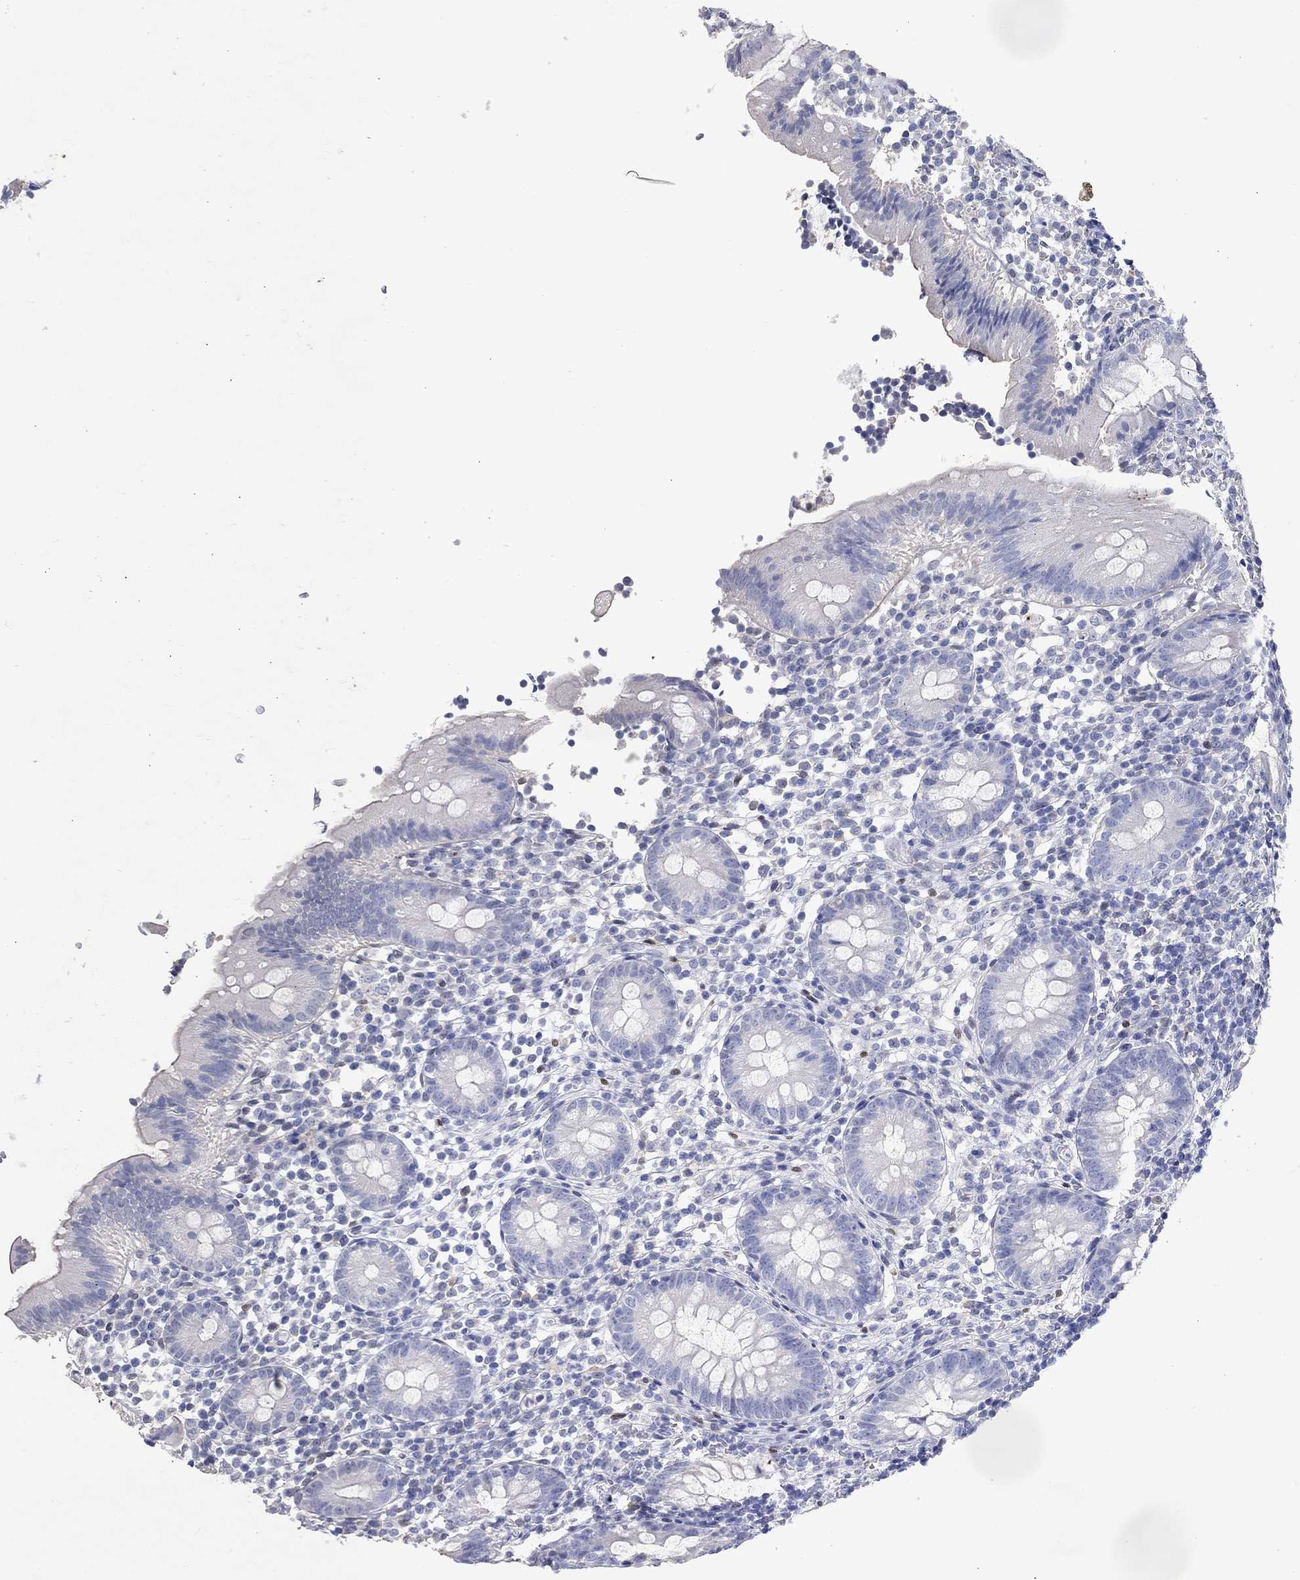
{"staining": {"intensity": "negative", "quantity": "none", "location": "none"}, "tissue": "appendix", "cell_type": "Glandular cells", "image_type": "normal", "snomed": [{"axis": "morphology", "description": "Normal tissue, NOS"}, {"axis": "topography", "description": "Appendix"}], "caption": "Glandular cells show no significant positivity in benign appendix. (DAB (3,3'-diaminobenzidine) IHC visualized using brightfield microscopy, high magnification).", "gene": "FGF2", "patient": {"sex": "female", "age": 40}}